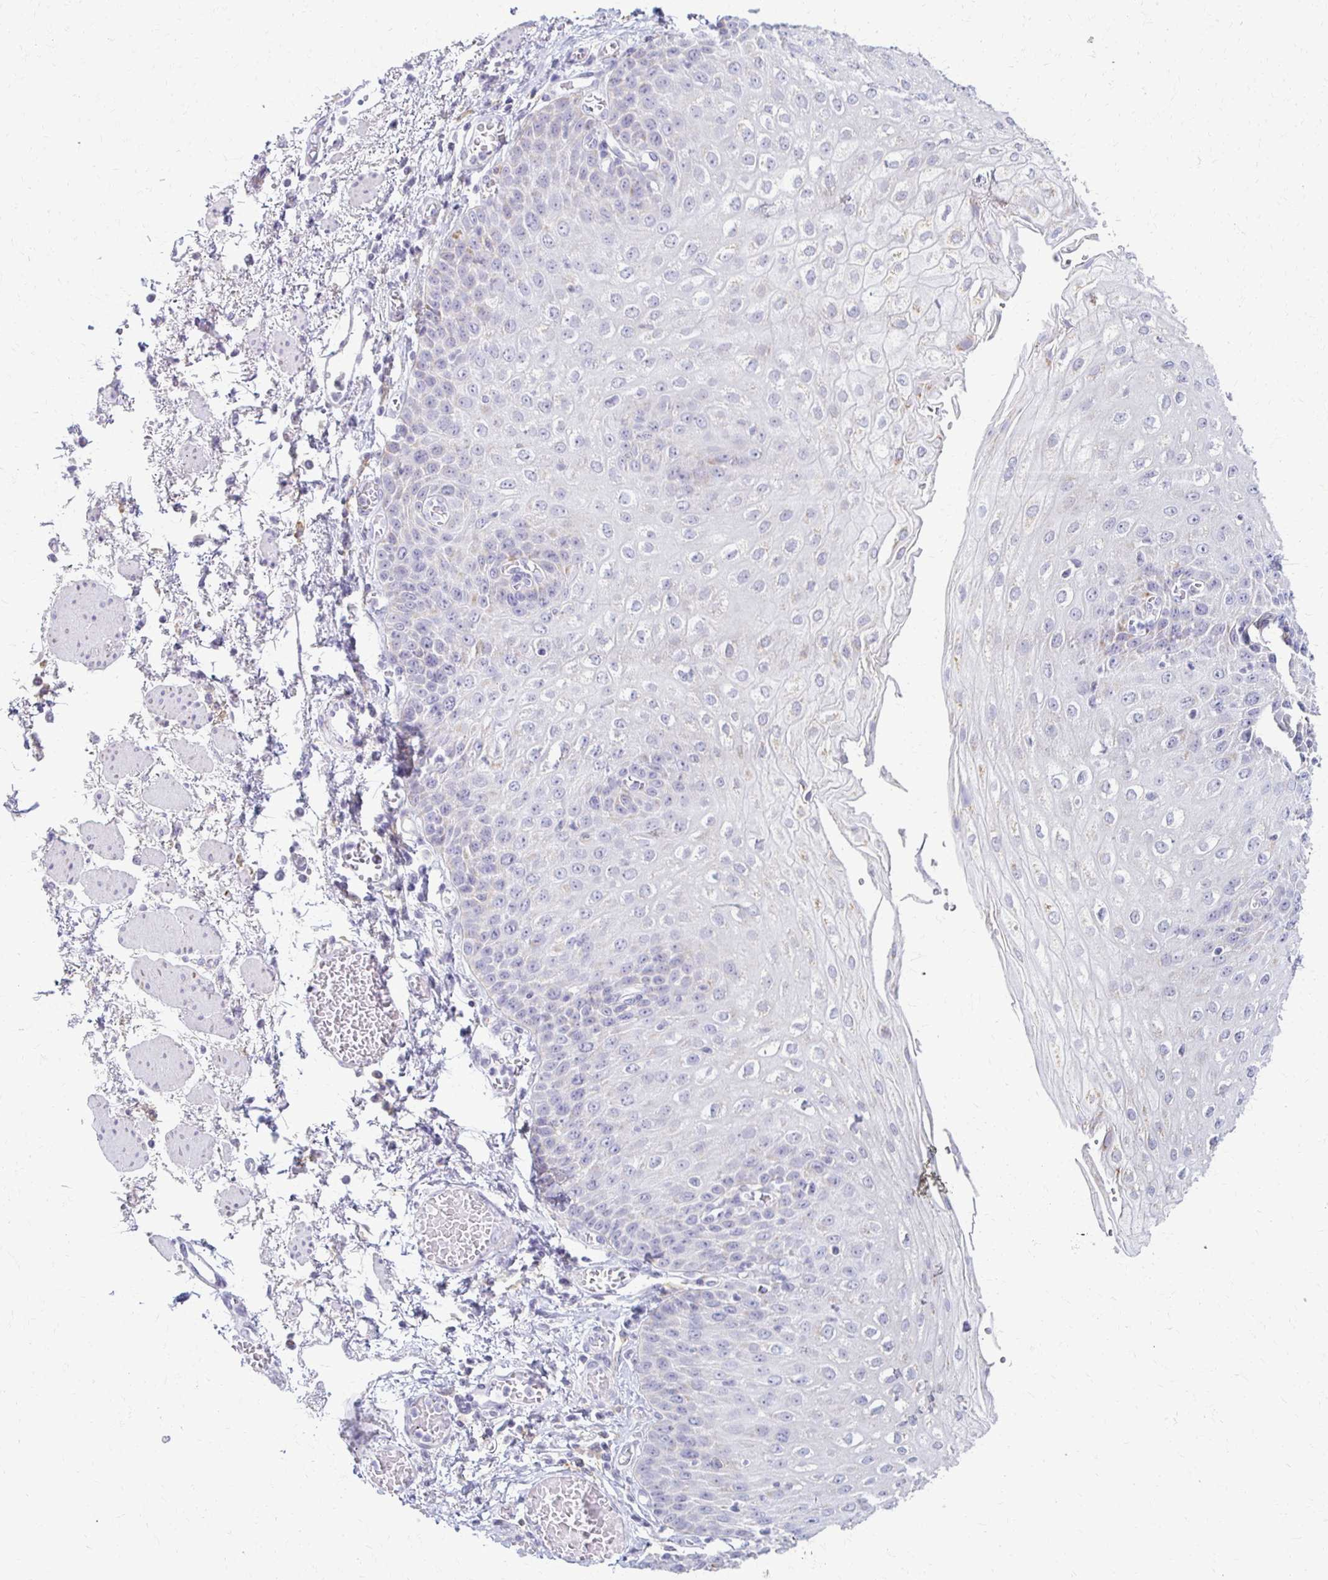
{"staining": {"intensity": "negative", "quantity": "none", "location": "none"}, "tissue": "esophagus", "cell_type": "Squamous epithelial cells", "image_type": "normal", "snomed": [{"axis": "morphology", "description": "Normal tissue, NOS"}, {"axis": "morphology", "description": "Adenocarcinoma, NOS"}, {"axis": "topography", "description": "Esophagus"}], "caption": "Esophagus stained for a protein using immunohistochemistry exhibits no positivity squamous epithelial cells.", "gene": "FCGR2A", "patient": {"sex": "male", "age": 81}}